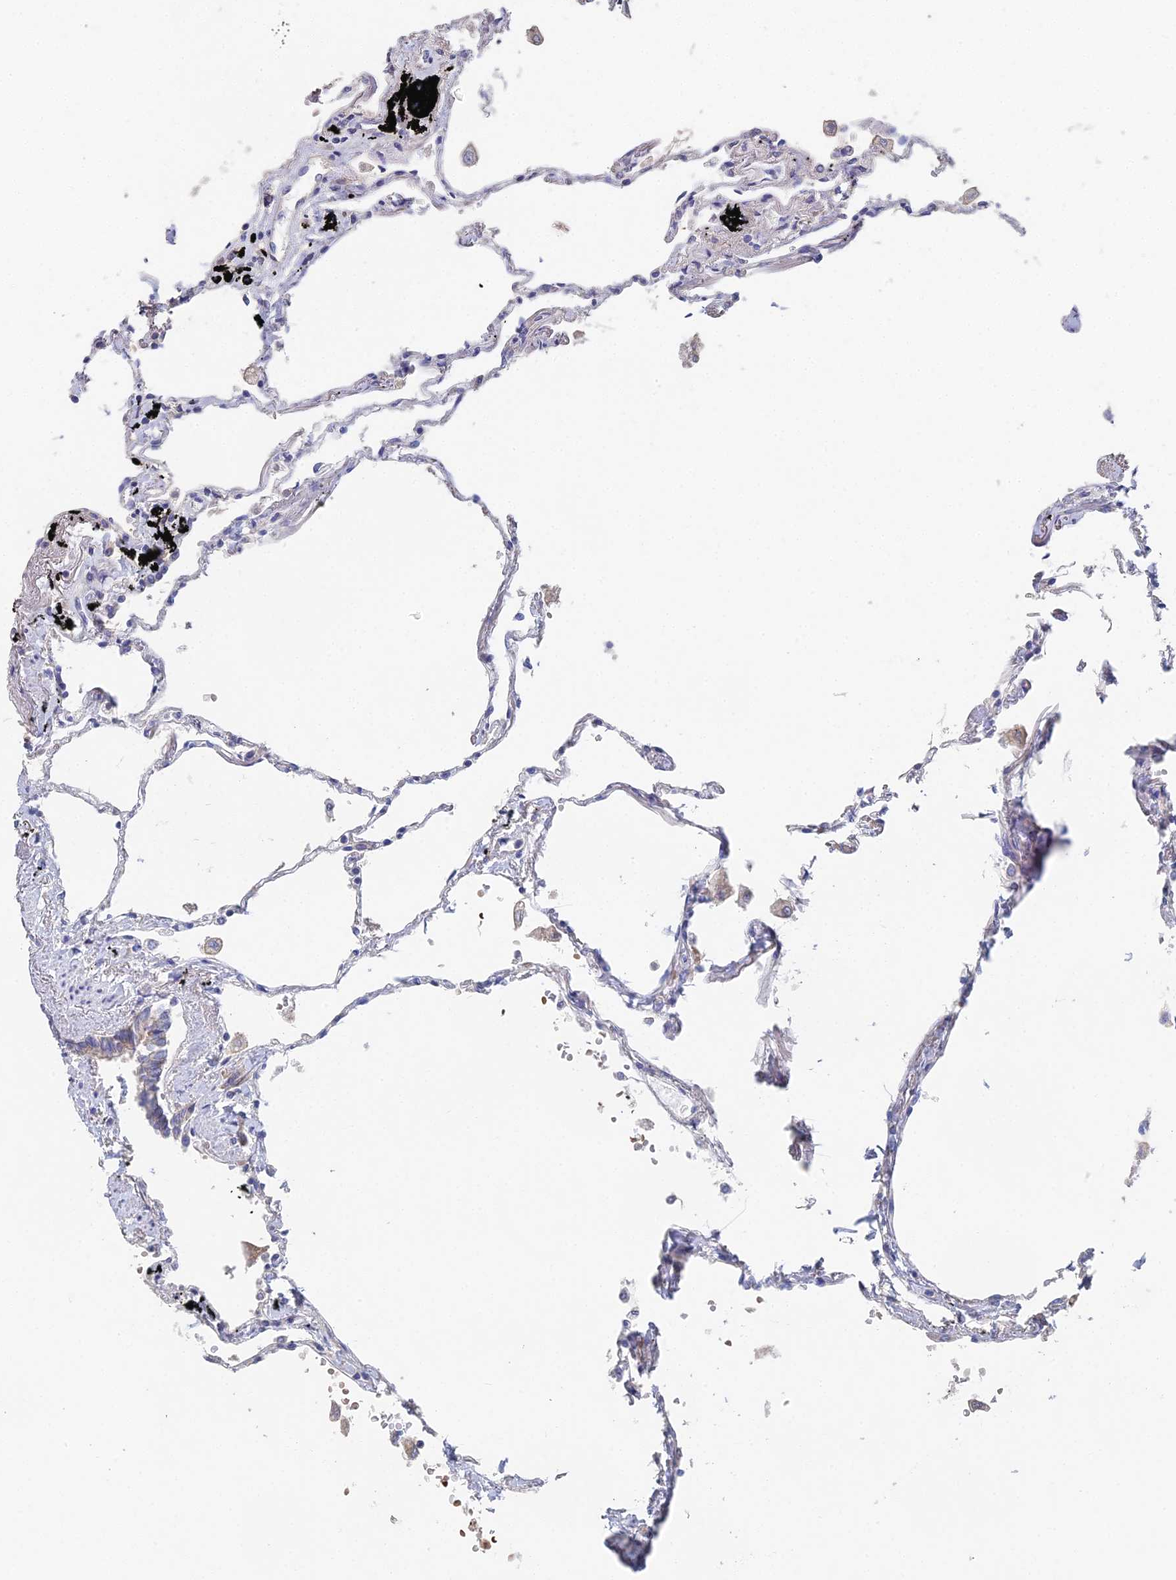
{"staining": {"intensity": "negative", "quantity": "none", "location": "none"}, "tissue": "lung", "cell_type": "Alveolar cells", "image_type": "normal", "snomed": [{"axis": "morphology", "description": "Normal tissue, NOS"}, {"axis": "topography", "description": "Lung"}], "caption": "Alveolar cells are negative for brown protein staining in unremarkable lung. (DAB (3,3'-diaminobenzidine) IHC with hematoxylin counter stain).", "gene": "ELOF1", "patient": {"sex": "female", "age": 67}}